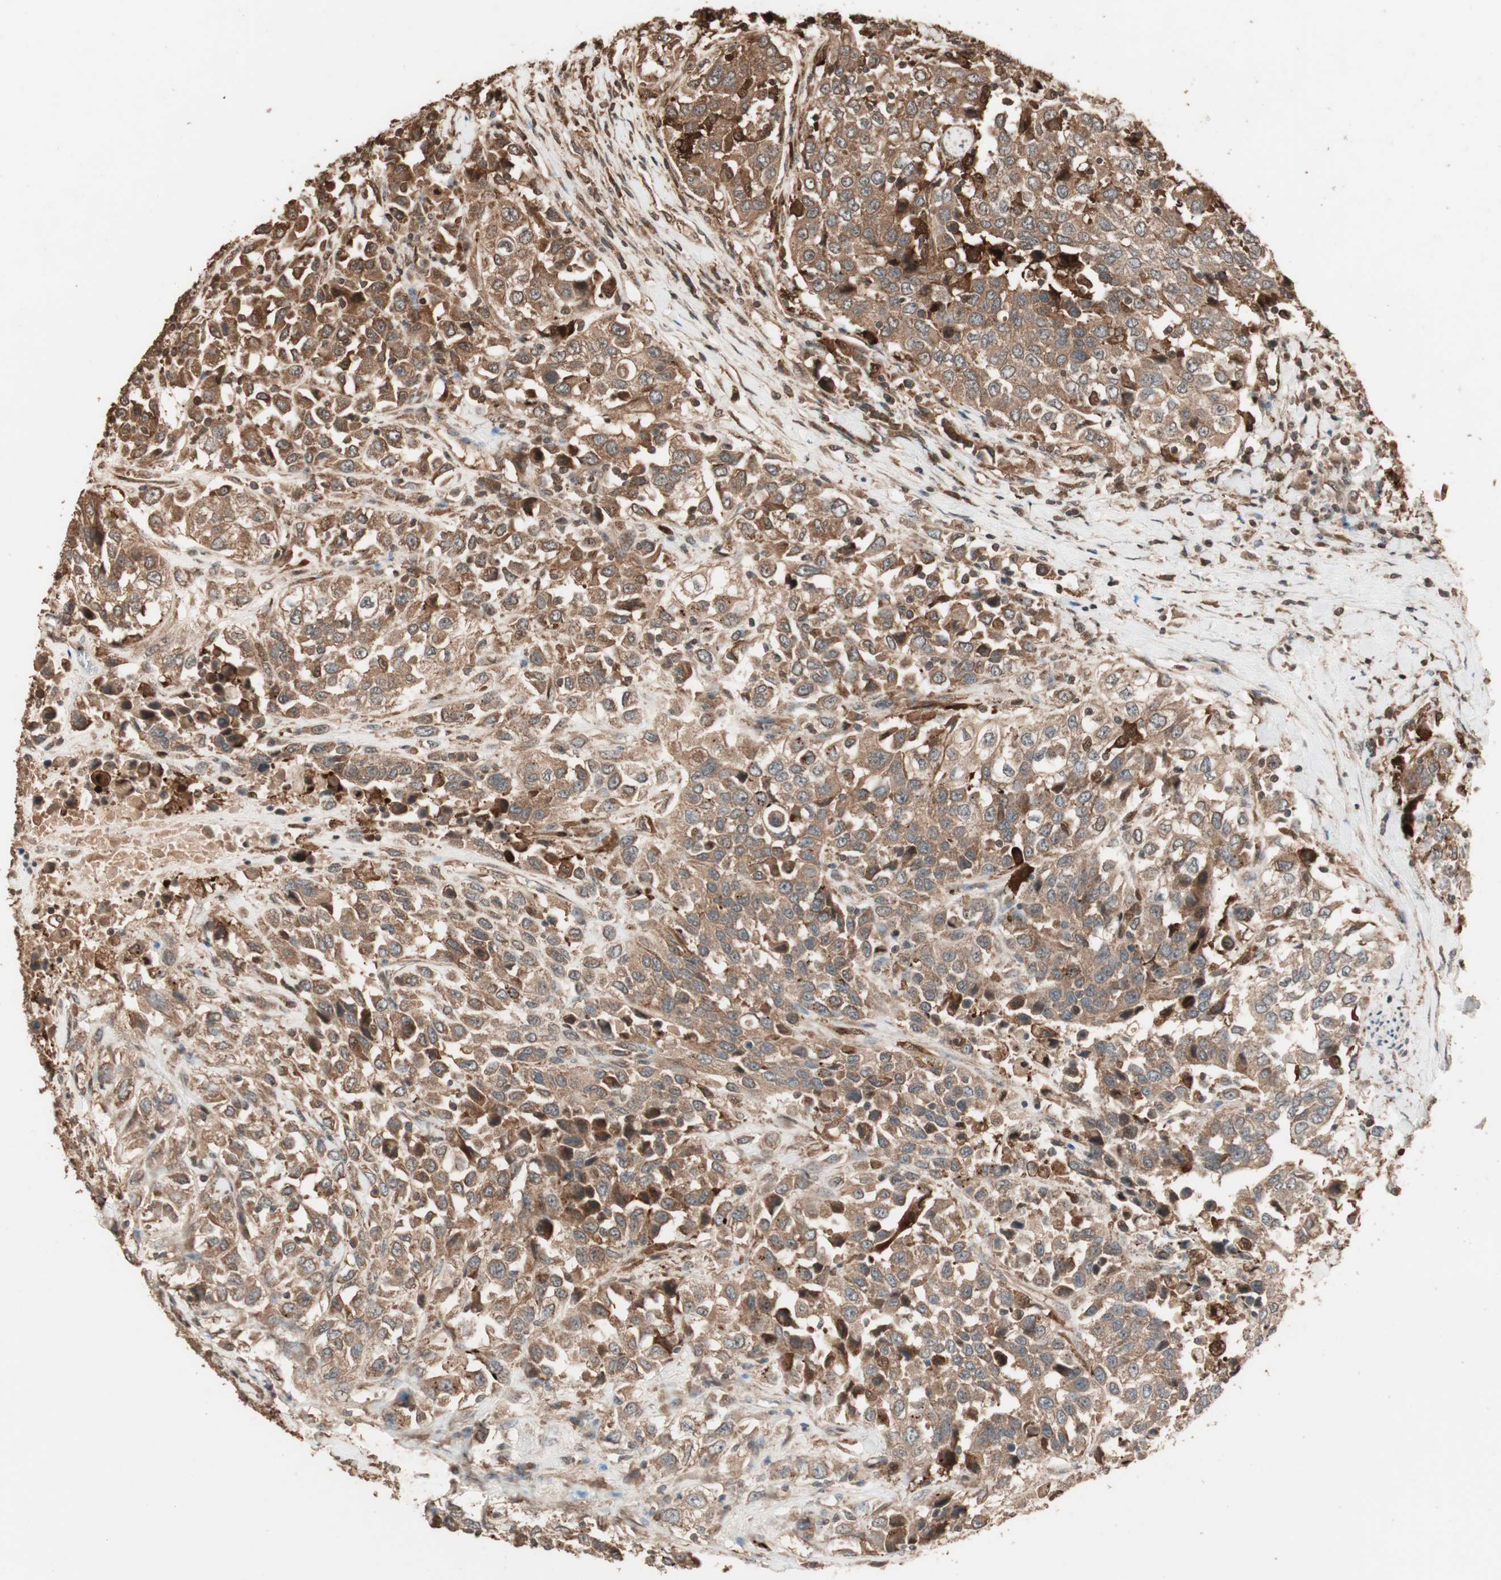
{"staining": {"intensity": "strong", "quantity": ">75%", "location": "cytoplasmic/membranous"}, "tissue": "urothelial cancer", "cell_type": "Tumor cells", "image_type": "cancer", "snomed": [{"axis": "morphology", "description": "Urothelial carcinoma, High grade"}, {"axis": "topography", "description": "Urinary bladder"}], "caption": "Tumor cells display strong cytoplasmic/membranous expression in about >75% of cells in urothelial carcinoma (high-grade).", "gene": "USP20", "patient": {"sex": "female", "age": 80}}